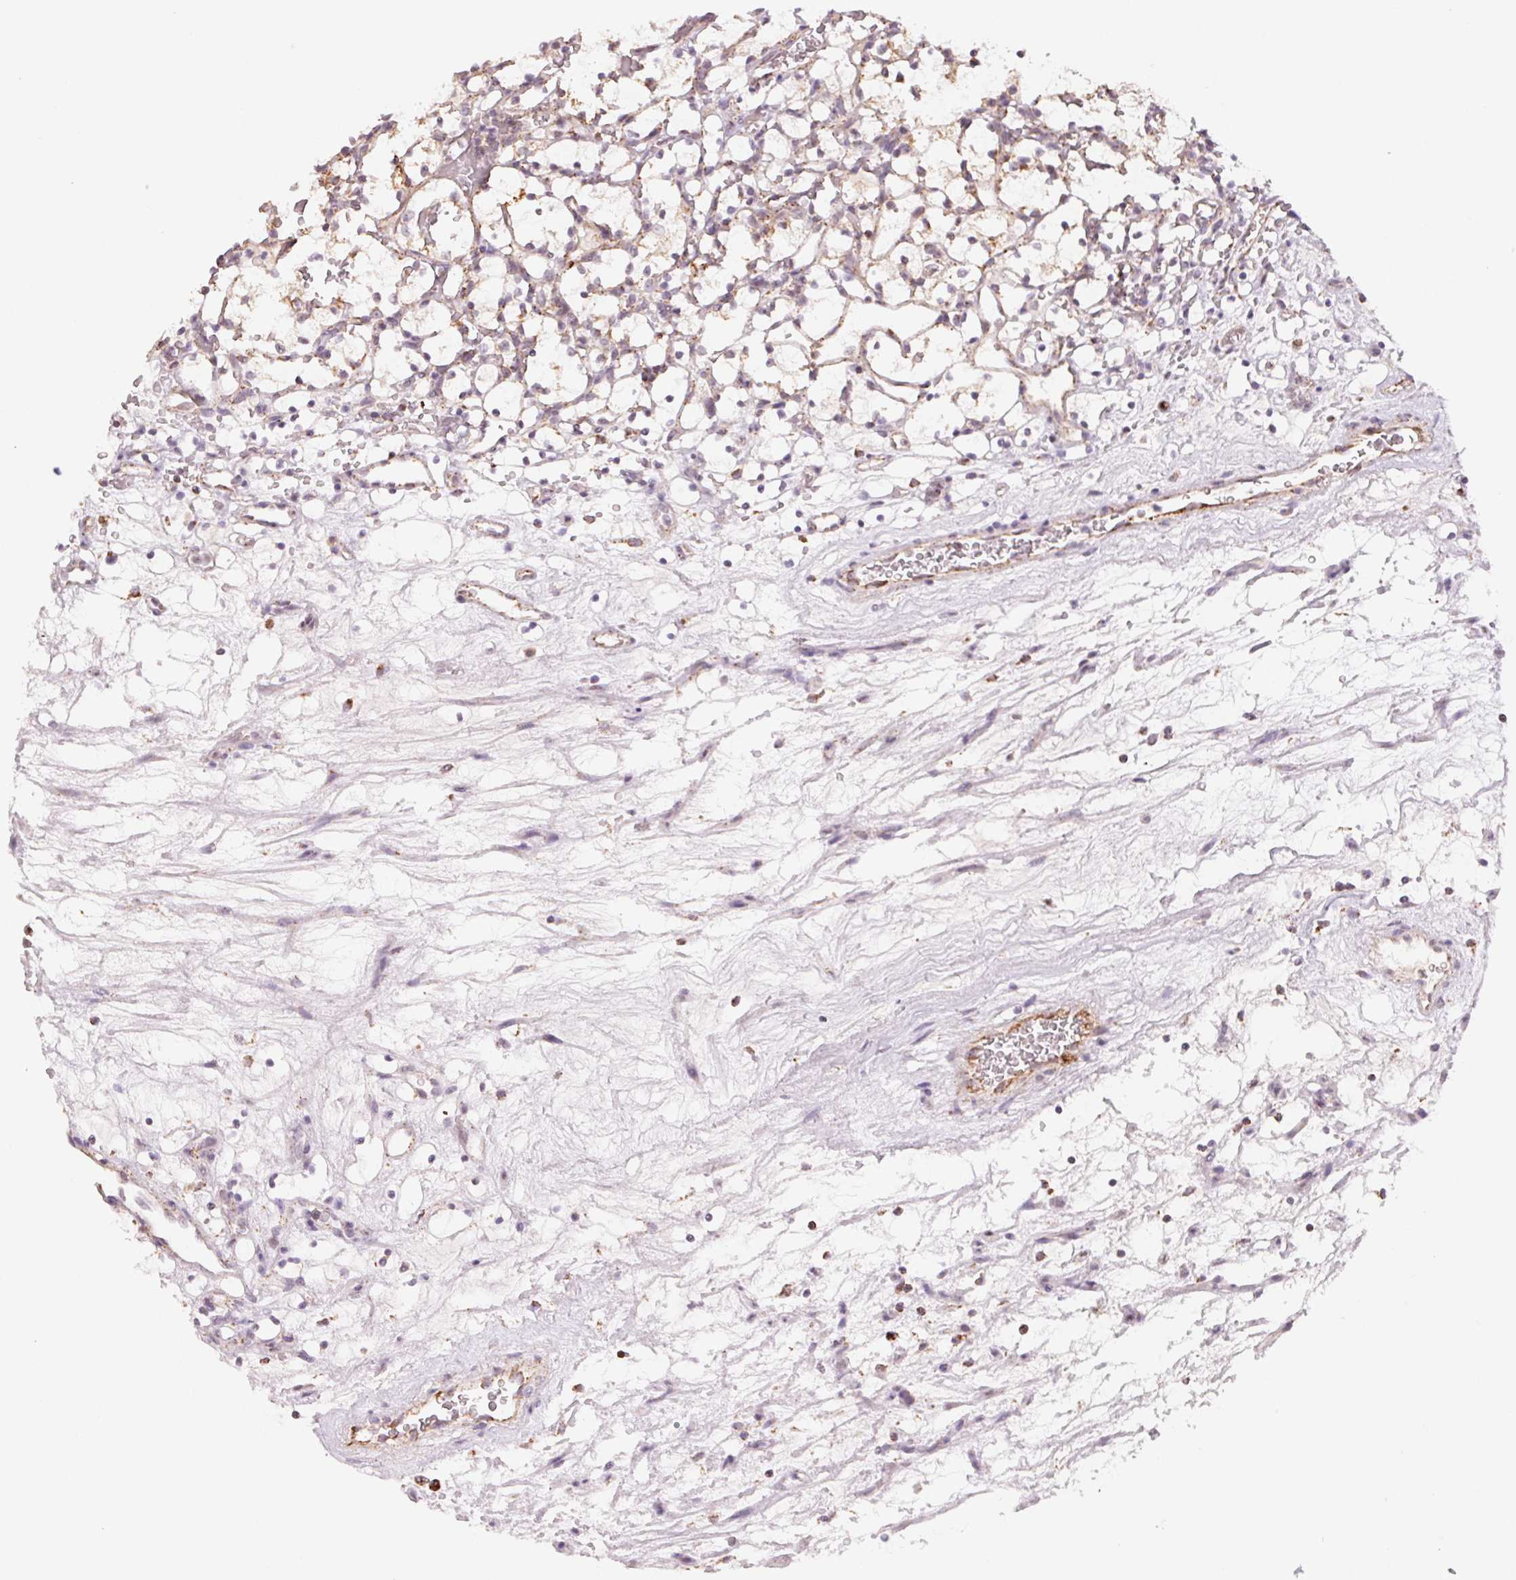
{"staining": {"intensity": "negative", "quantity": "none", "location": "none"}, "tissue": "renal cancer", "cell_type": "Tumor cells", "image_type": "cancer", "snomed": [{"axis": "morphology", "description": "Adenocarcinoma, NOS"}, {"axis": "topography", "description": "Kidney"}], "caption": "Immunohistochemistry of human renal adenocarcinoma demonstrates no expression in tumor cells.", "gene": "HINT2", "patient": {"sex": "female", "age": 69}}